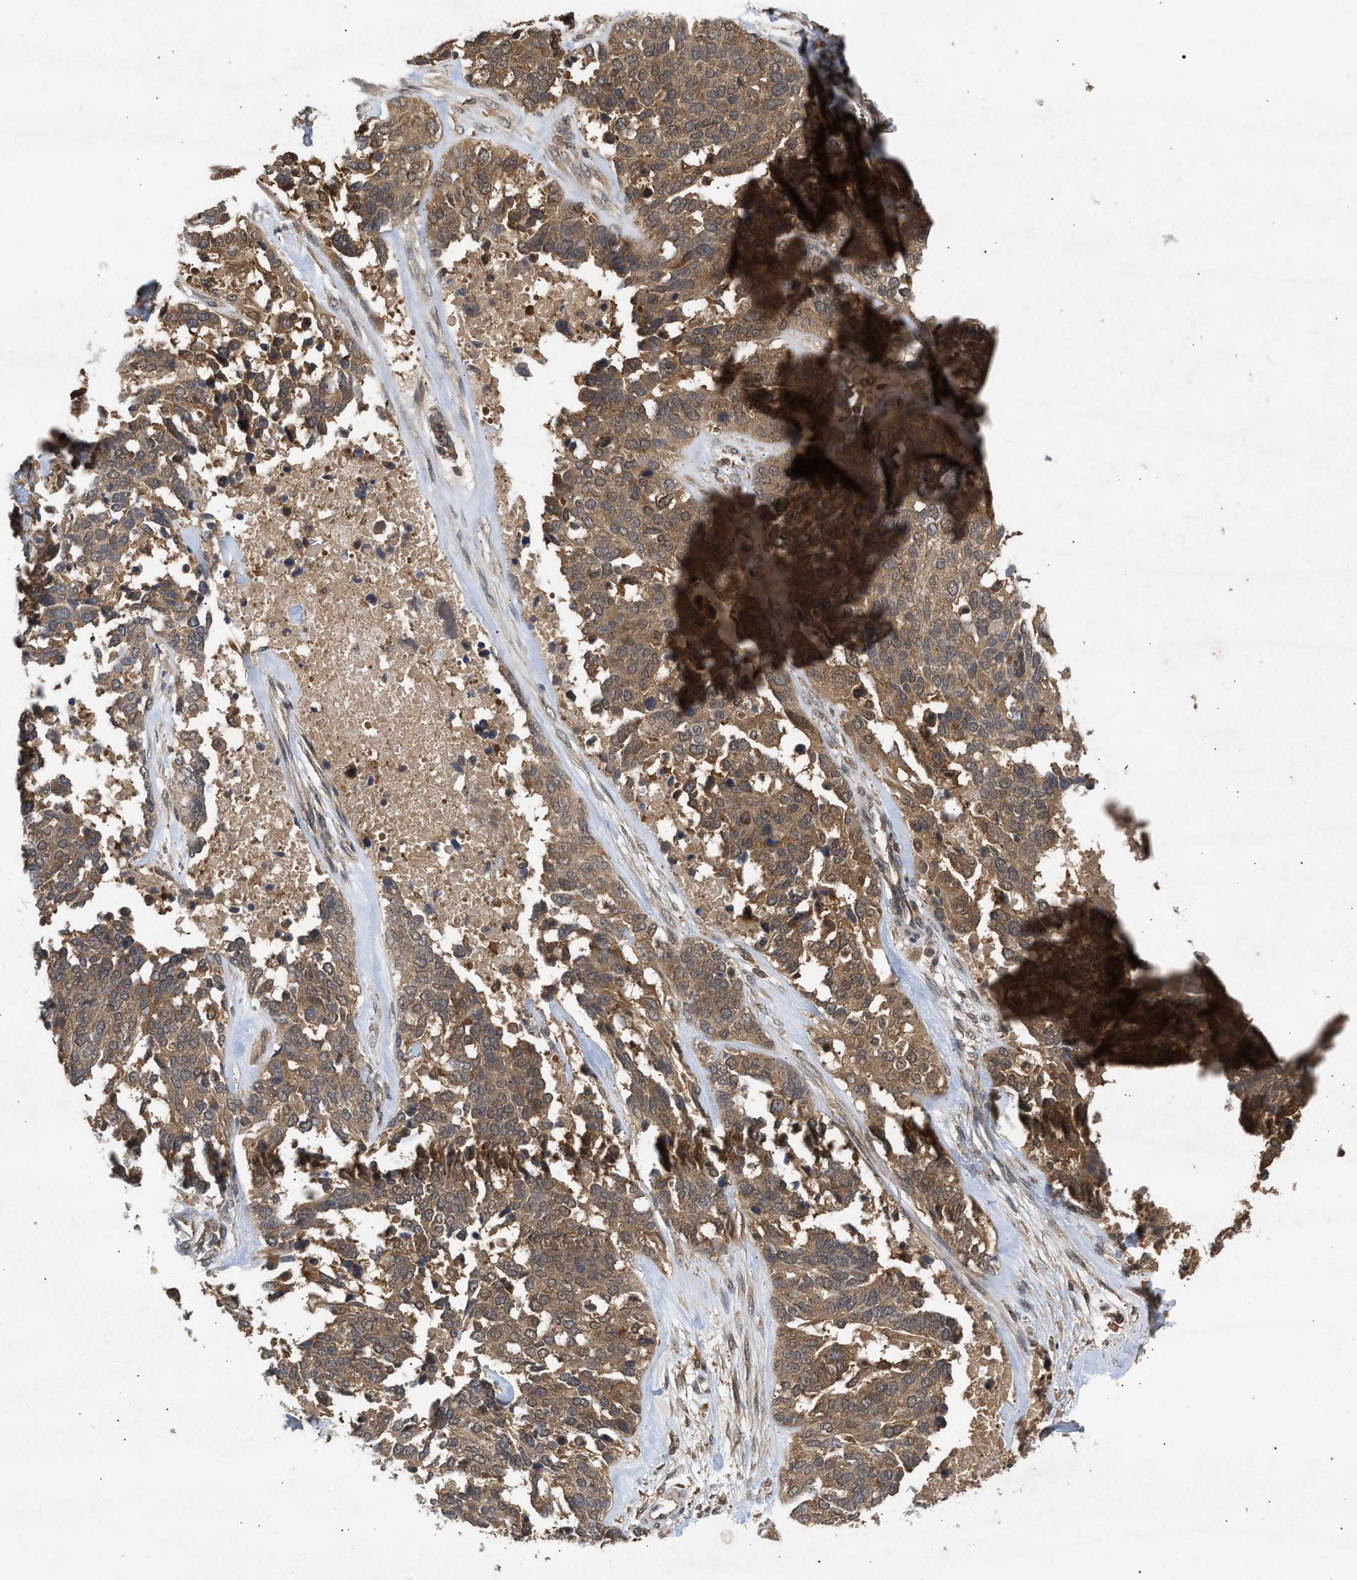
{"staining": {"intensity": "moderate", "quantity": ">75%", "location": "cytoplasmic/membranous"}, "tissue": "ovarian cancer", "cell_type": "Tumor cells", "image_type": "cancer", "snomed": [{"axis": "morphology", "description": "Cystadenocarcinoma, serous, NOS"}, {"axis": "topography", "description": "Ovary"}], "caption": "About >75% of tumor cells in ovarian cancer (serous cystadenocarcinoma) show moderate cytoplasmic/membranous protein expression as visualized by brown immunohistochemical staining.", "gene": "FITM1", "patient": {"sex": "female", "age": 44}}